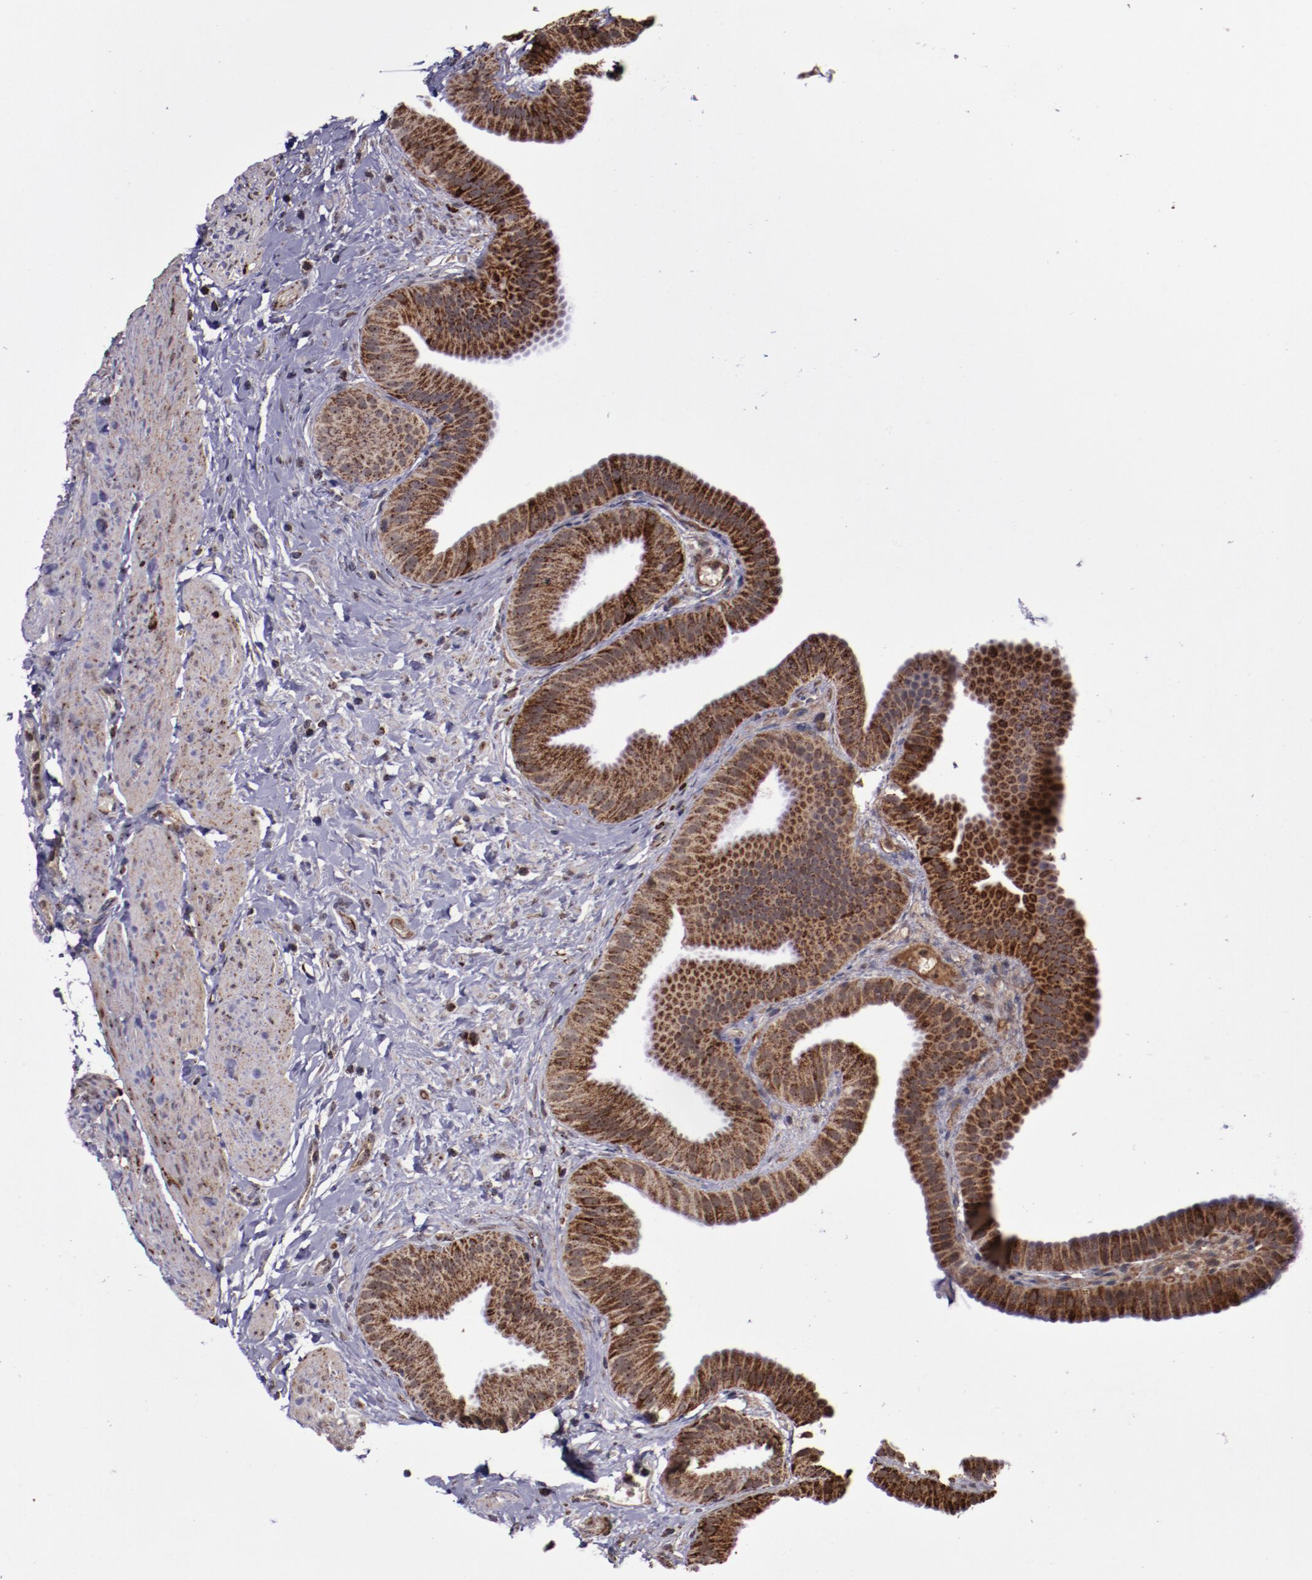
{"staining": {"intensity": "strong", "quantity": ">75%", "location": "cytoplasmic/membranous"}, "tissue": "gallbladder", "cell_type": "Glandular cells", "image_type": "normal", "snomed": [{"axis": "morphology", "description": "Normal tissue, NOS"}, {"axis": "topography", "description": "Gallbladder"}], "caption": "Gallbladder was stained to show a protein in brown. There is high levels of strong cytoplasmic/membranous expression in approximately >75% of glandular cells. (DAB (3,3'-diaminobenzidine) IHC, brown staining for protein, blue staining for nuclei).", "gene": "LONP1", "patient": {"sex": "female", "age": 63}}